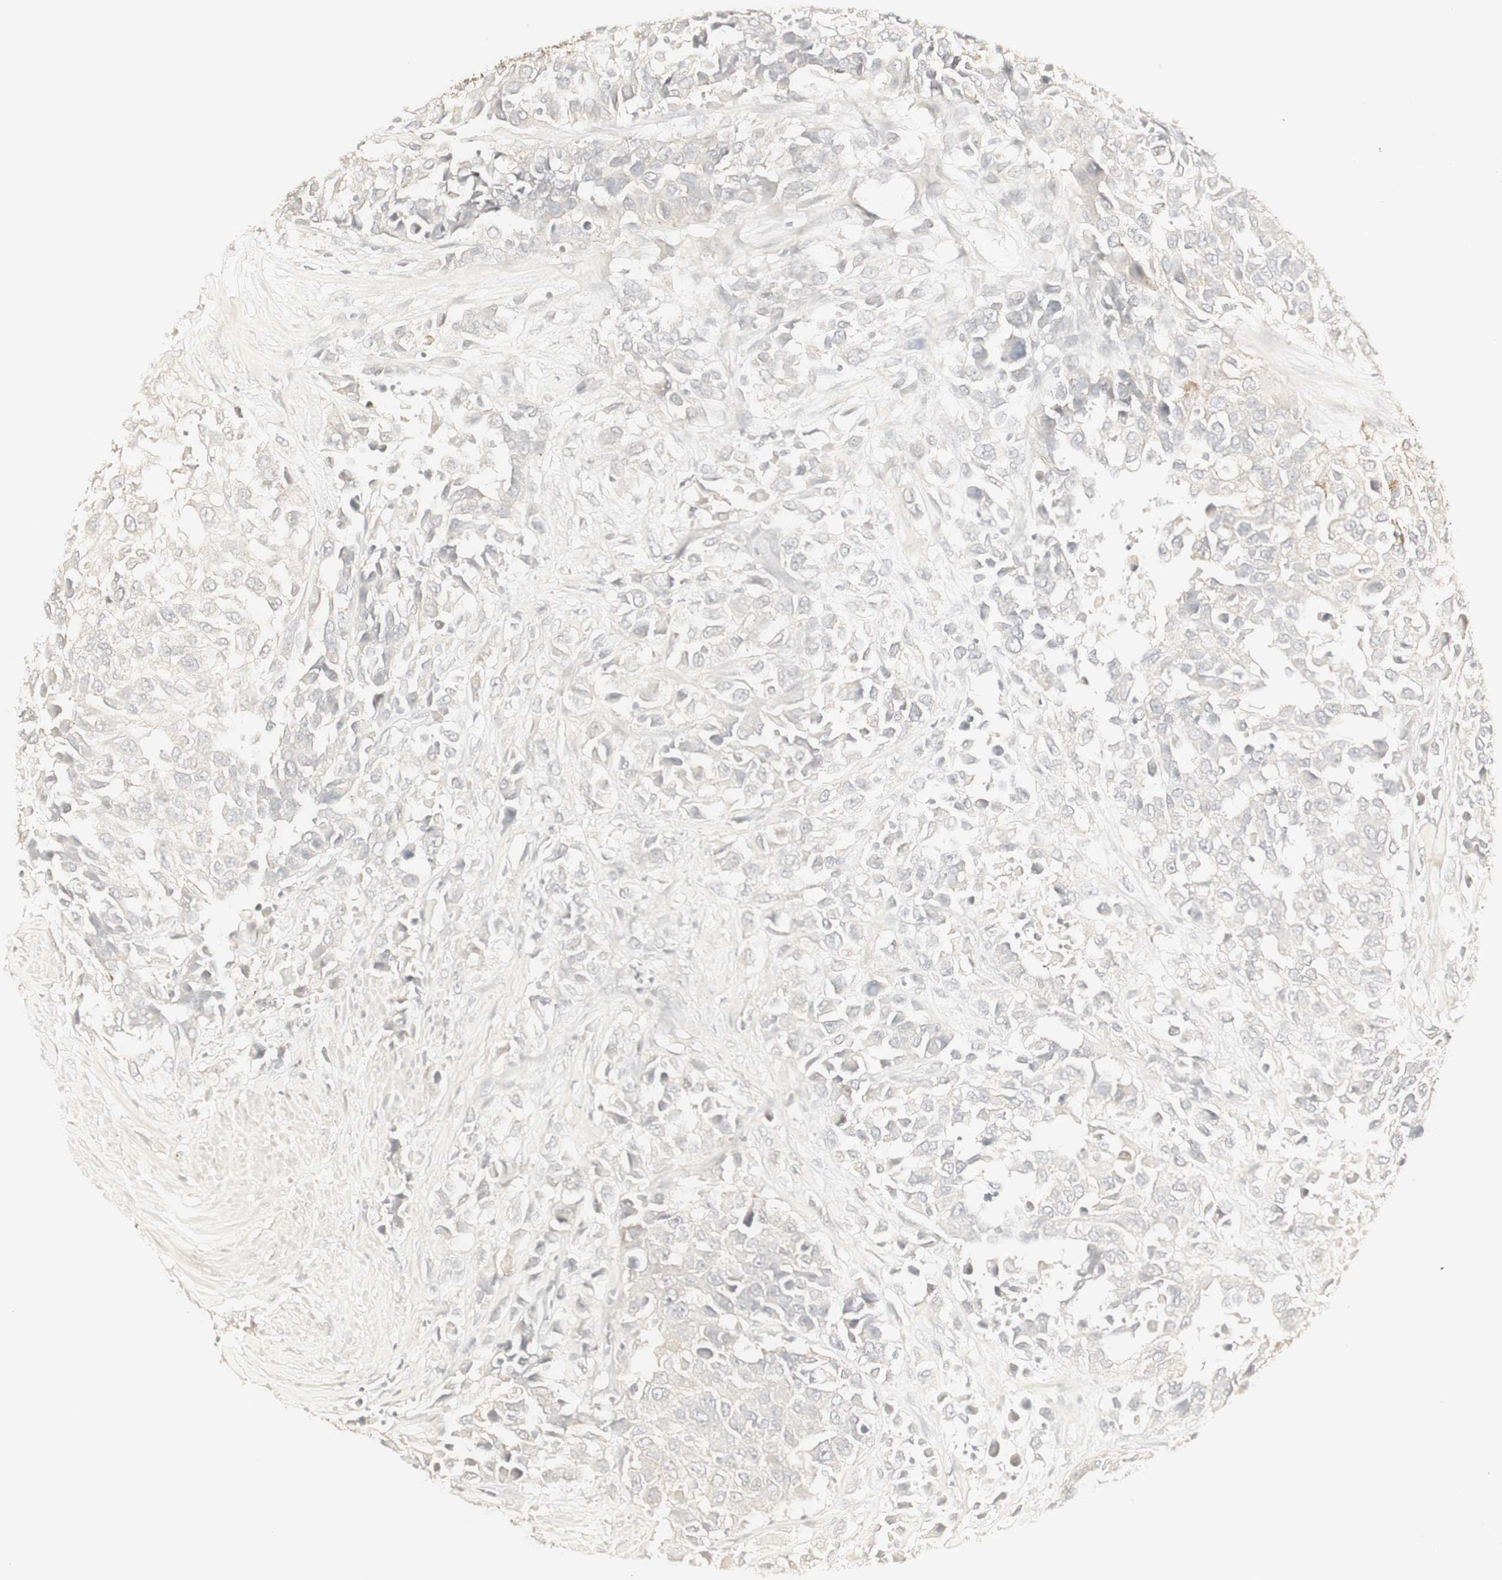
{"staining": {"intensity": "negative", "quantity": "none", "location": "none"}, "tissue": "urothelial cancer", "cell_type": "Tumor cells", "image_type": "cancer", "snomed": [{"axis": "morphology", "description": "Urothelial carcinoma, High grade"}, {"axis": "topography", "description": "Urinary bladder"}], "caption": "The photomicrograph demonstrates no significant positivity in tumor cells of urothelial cancer.", "gene": "DSC2", "patient": {"sex": "female", "age": 80}}